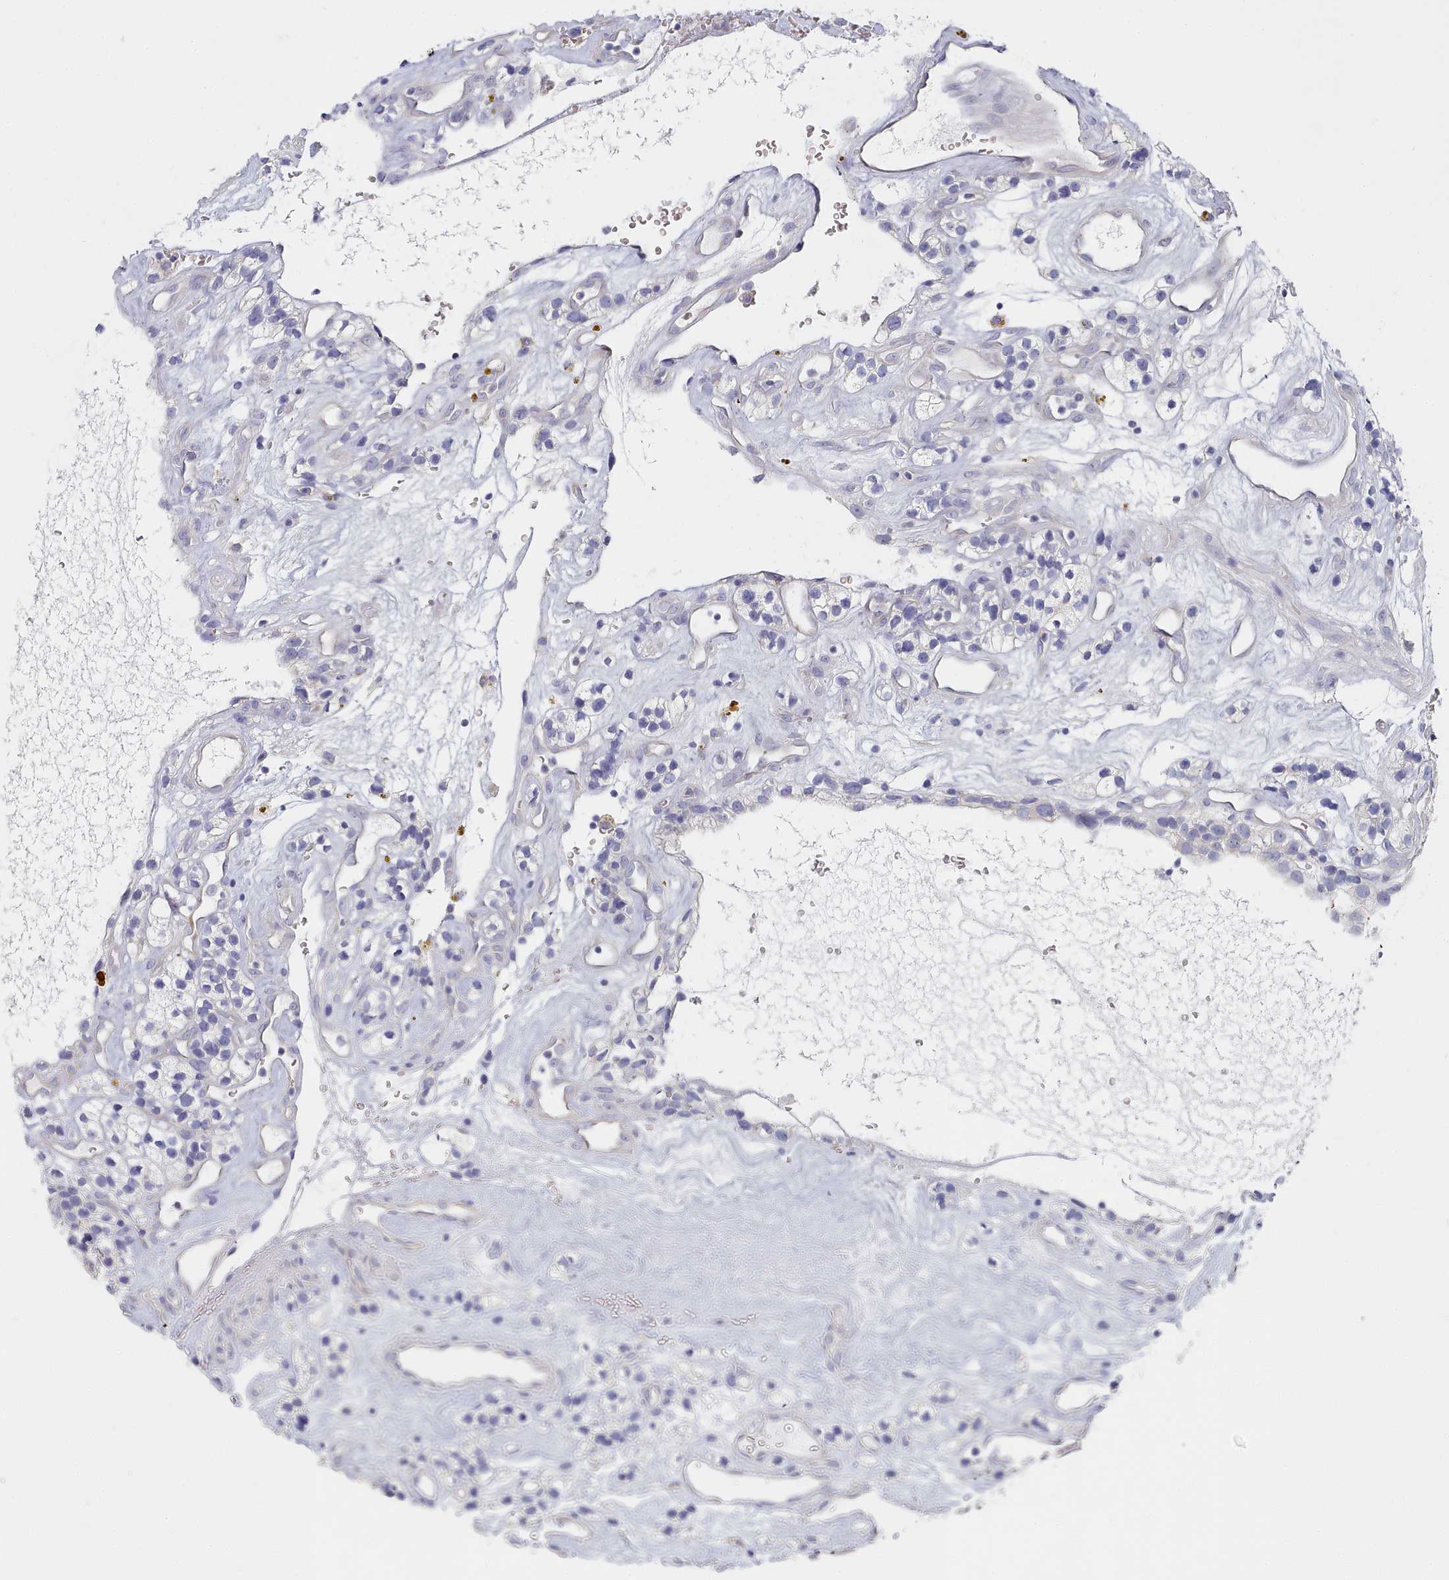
{"staining": {"intensity": "negative", "quantity": "none", "location": "none"}, "tissue": "renal cancer", "cell_type": "Tumor cells", "image_type": "cancer", "snomed": [{"axis": "morphology", "description": "Adenocarcinoma, NOS"}, {"axis": "topography", "description": "Kidney"}], "caption": "Renal adenocarcinoma was stained to show a protein in brown. There is no significant positivity in tumor cells.", "gene": "TYW1B", "patient": {"sex": "female", "age": 57}}